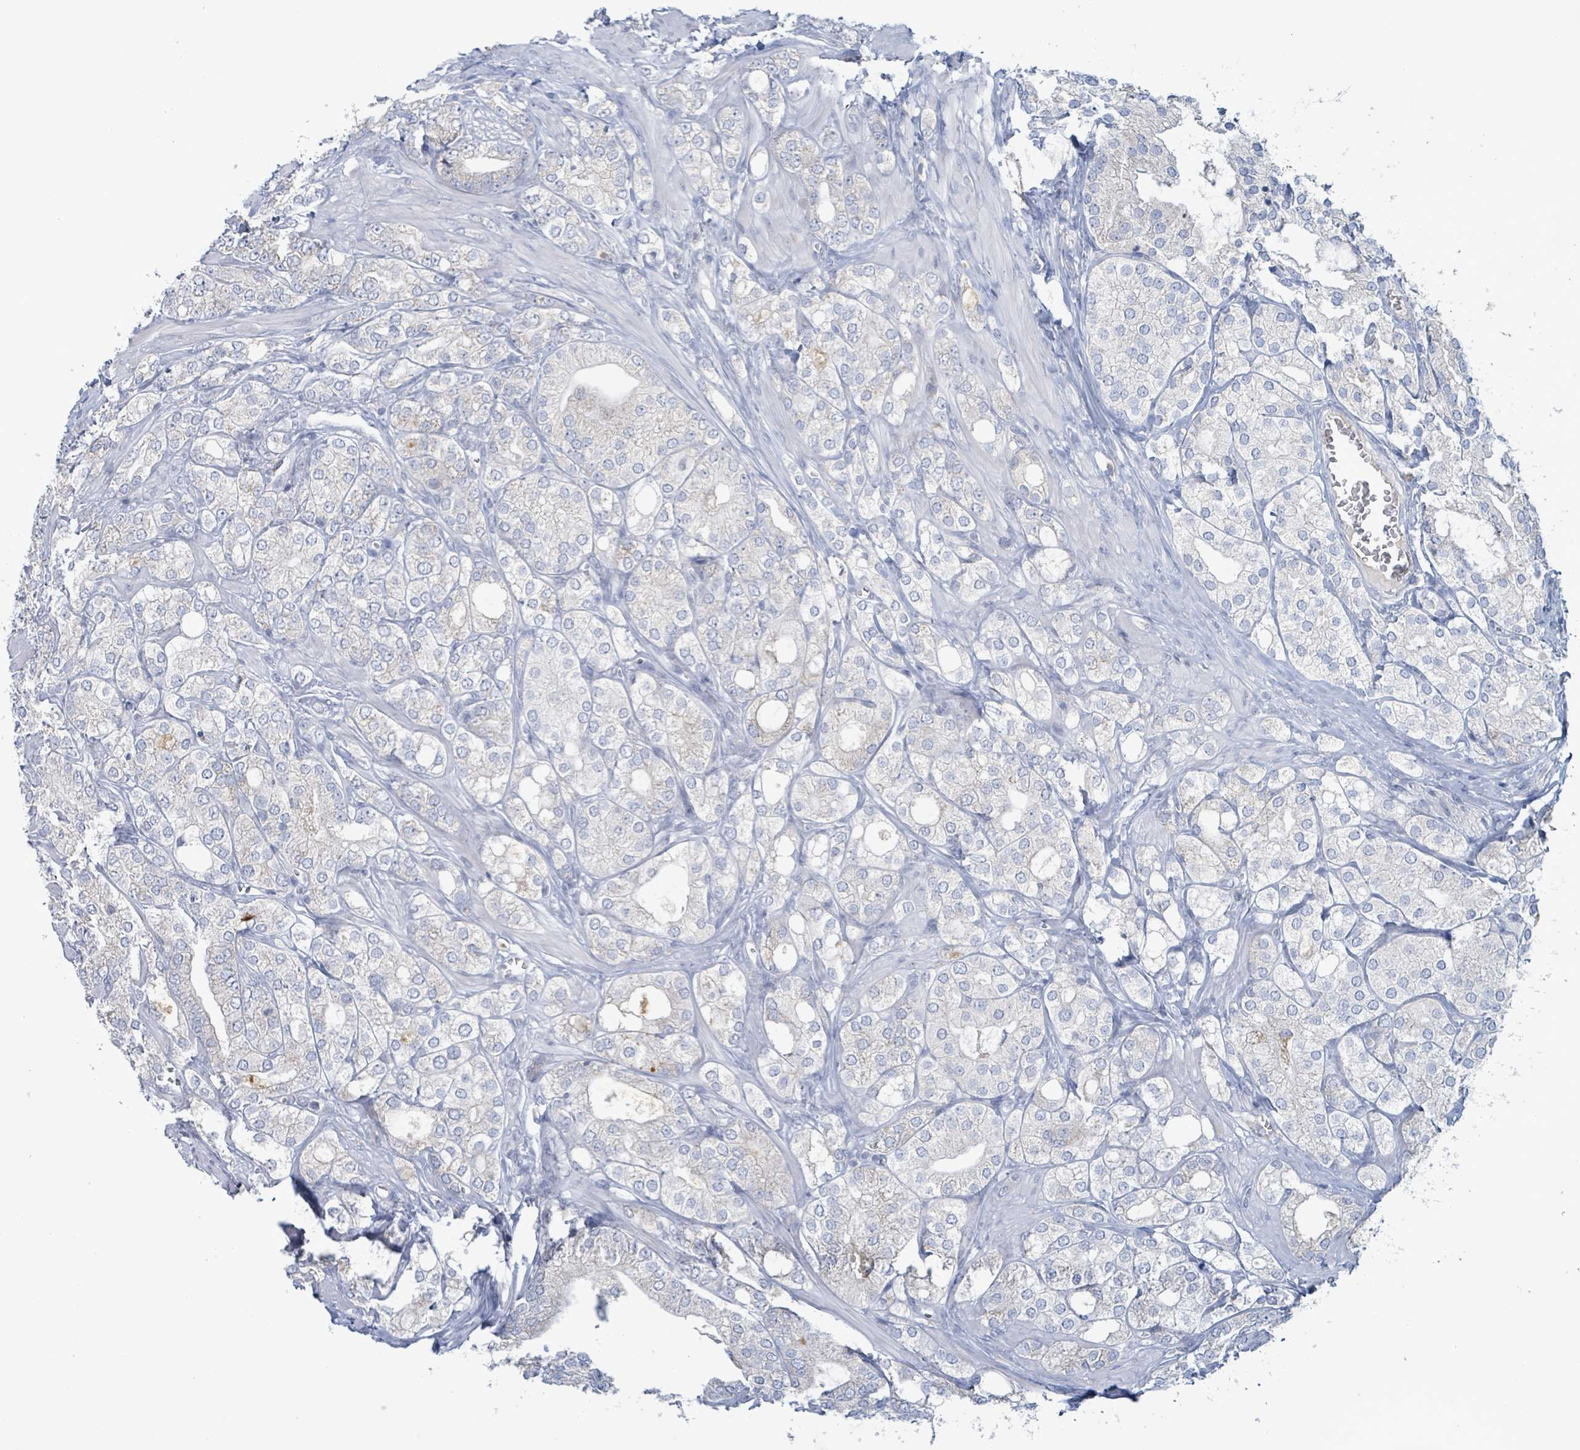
{"staining": {"intensity": "negative", "quantity": "none", "location": "none"}, "tissue": "prostate cancer", "cell_type": "Tumor cells", "image_type": "cancer", "snomed": [{"axis": "morphology", "description": "Adenocarcinoma, High grade"}, {"axis": "topography", "description": "Prostate"}], "caption": "A high-resolution micrograph shows immunohistochemistry (IHC) staining of adenocarcinoma (high-grade) (prostate), which displays no significant expression in tumor cells.", "gene": "AKR1C4", "patient": {"sex": "male", "age": 50}}